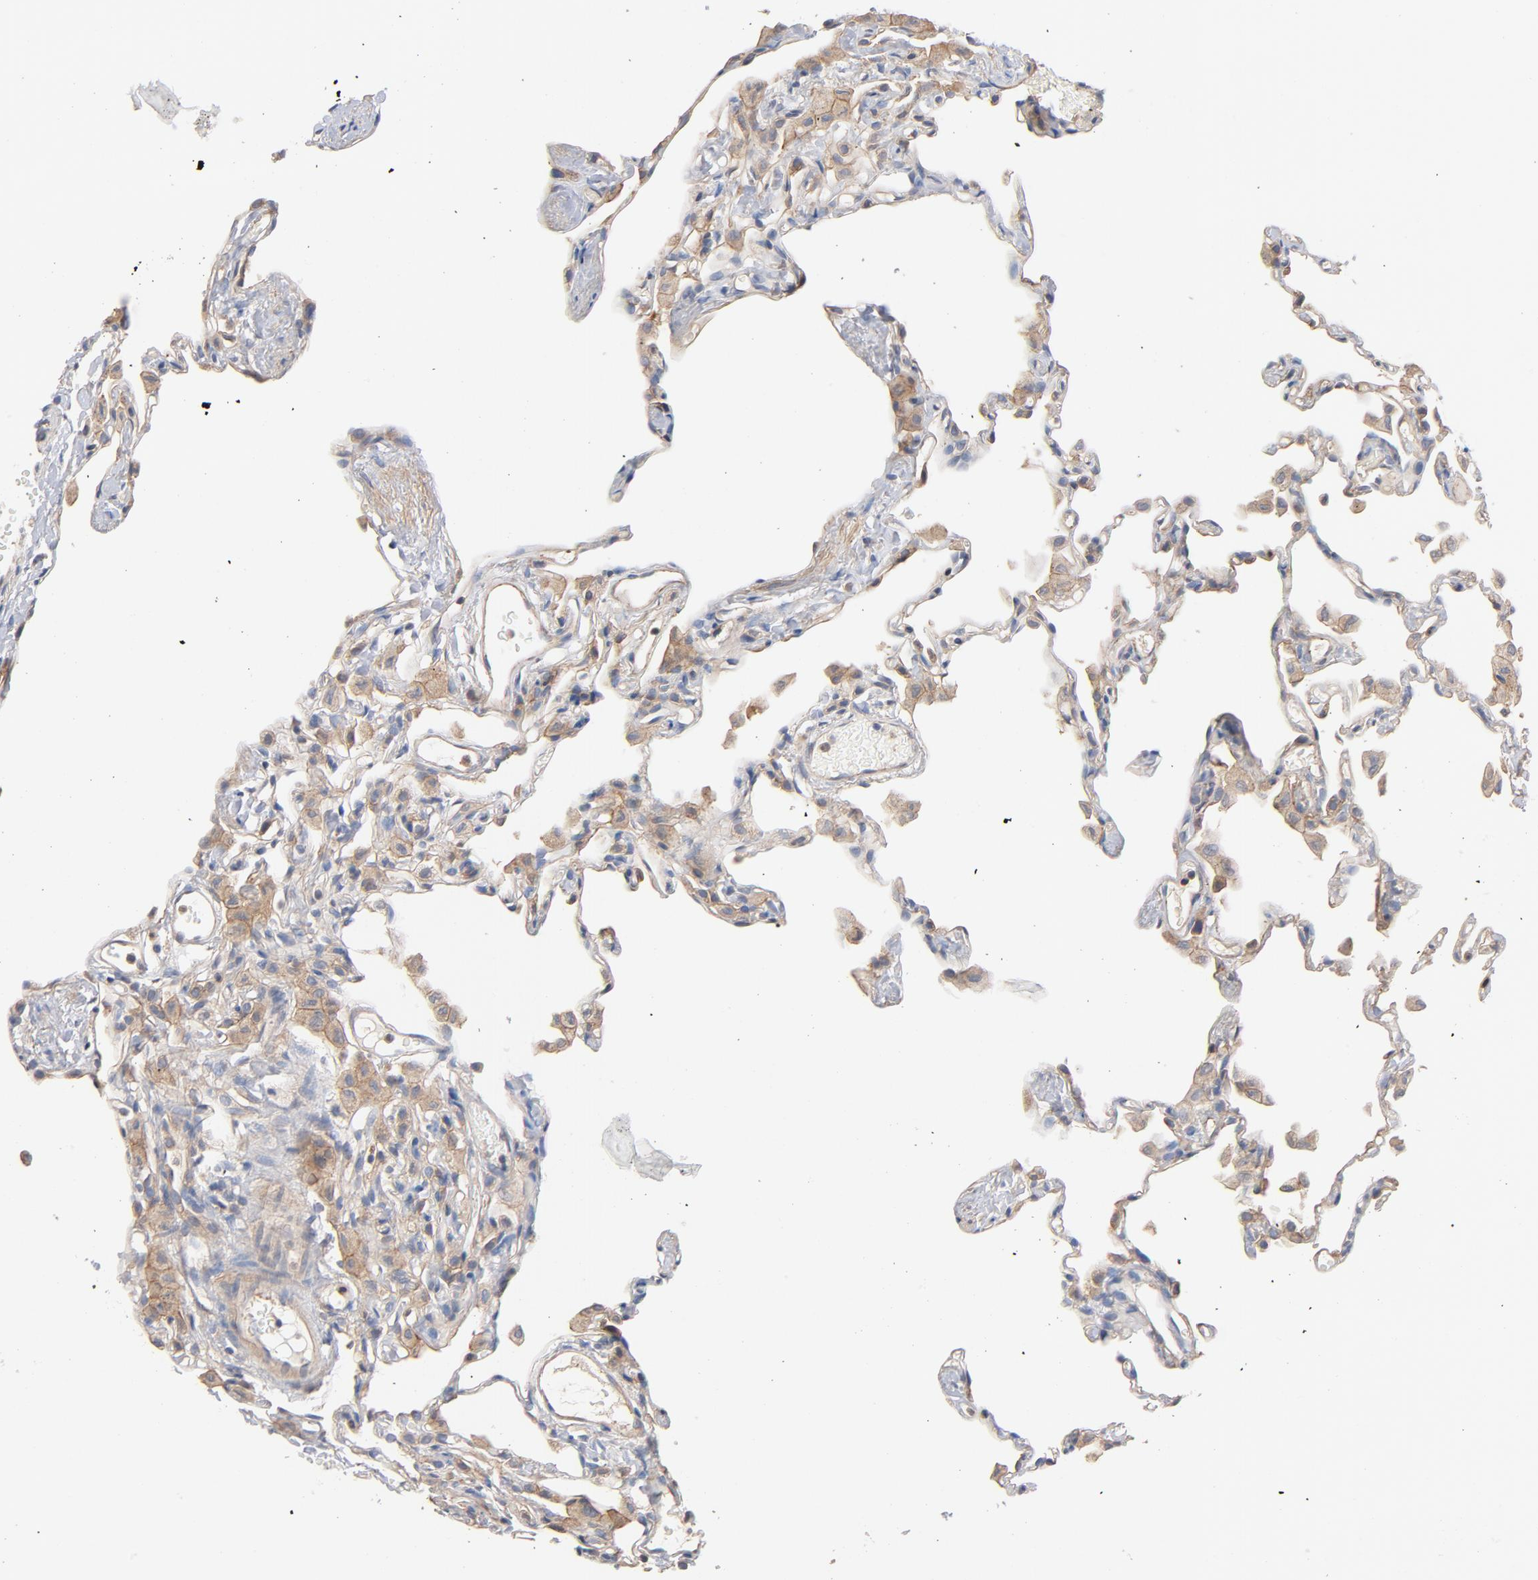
{"staining": {"intensity": "weak", "quantity": "25%-75%", "location": "cytoplasmic/membranous"}, "tissue": "lung", "cell_type": "Alveolar cells", "image_type": "normal", "snomed": [{"axis": "morphology", "description": "Normal tissue, NOS"}, {"axis": "topography", "description": "Lung"}], "caption": "Lung stained for a protein (brown) shows weak cytoplasmic/membranous positive positivity in approximately 25%-75% of alveolar cells.", "gene": "STRN3", "patient": {"sex": "female", "age": 49}}